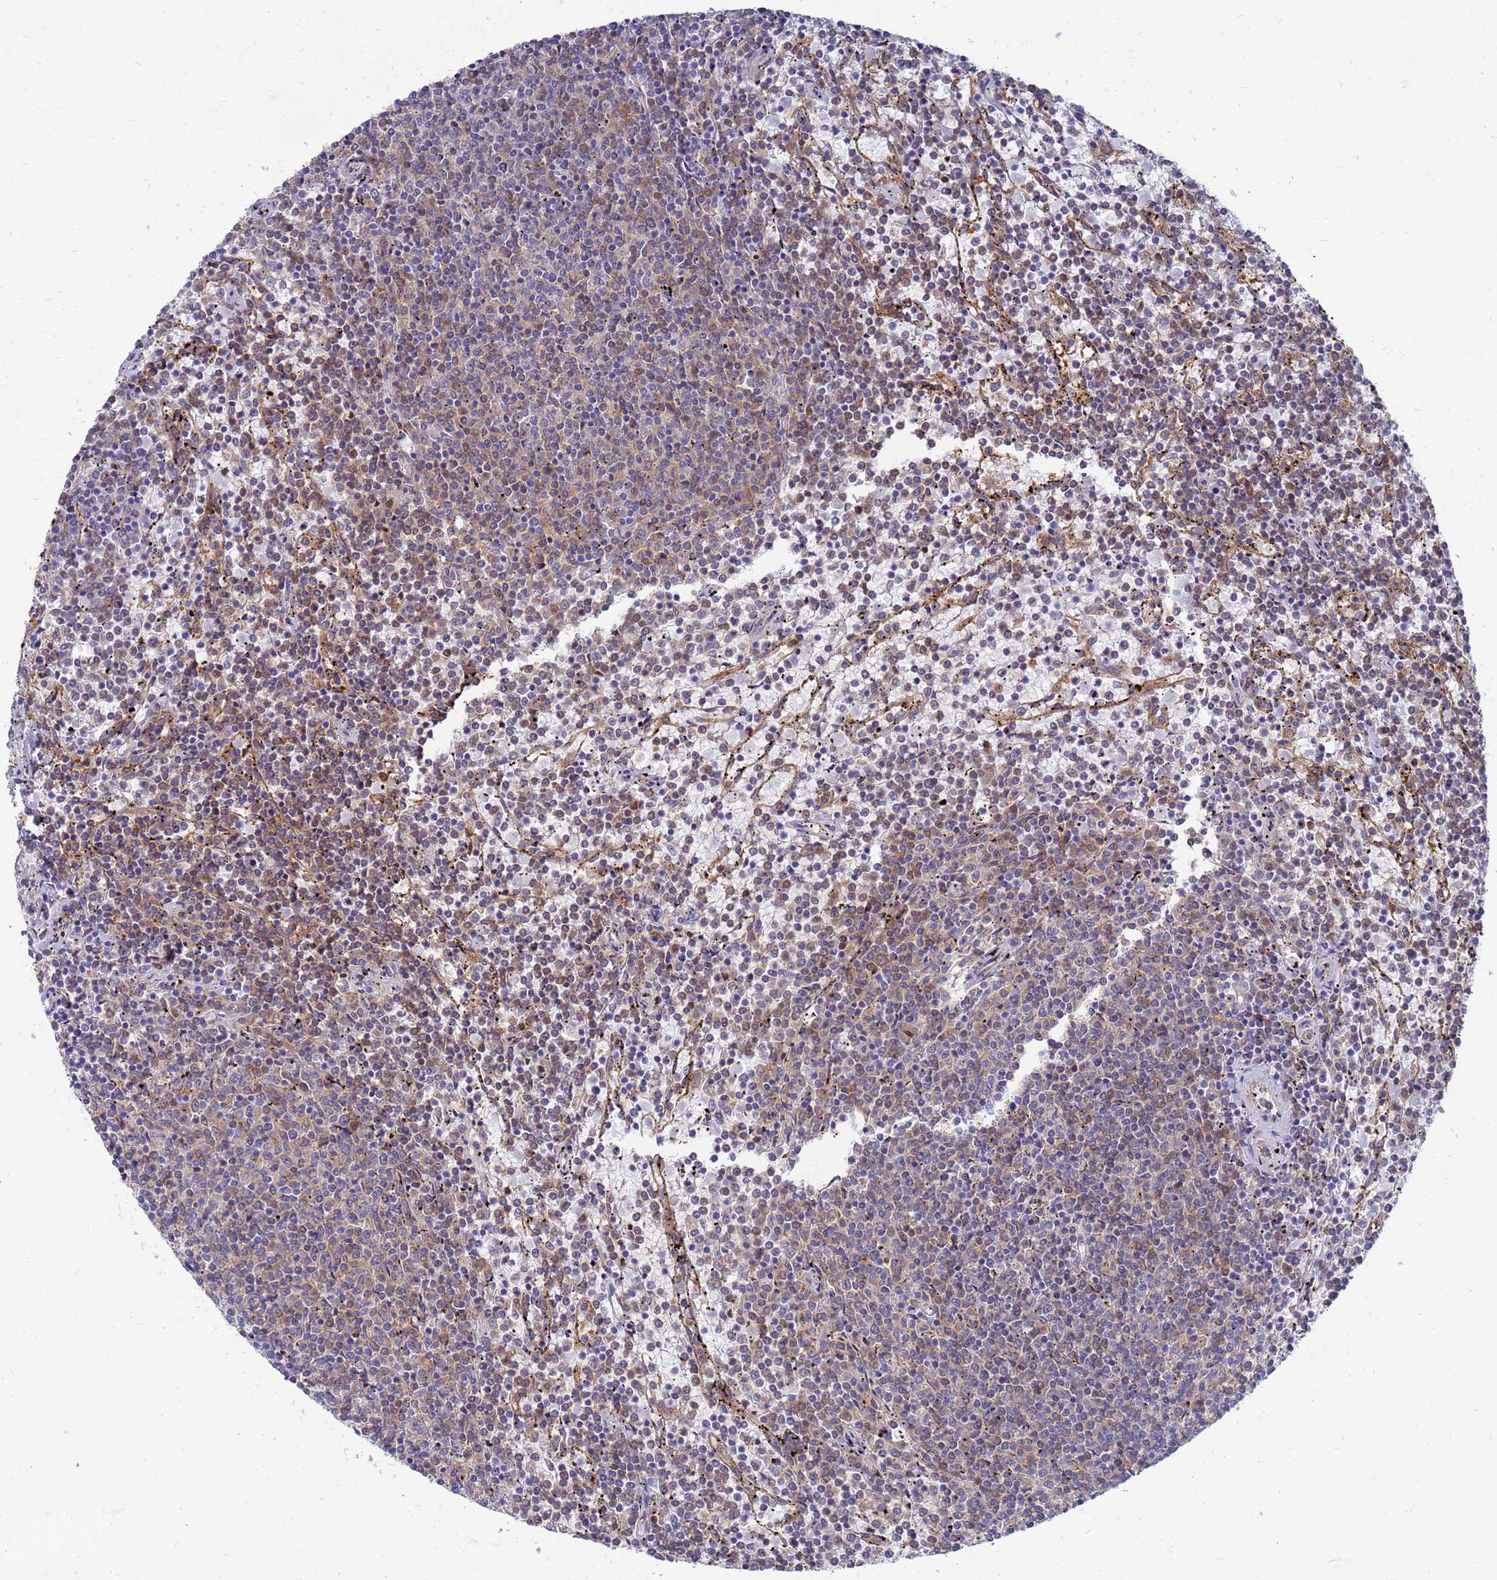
{"staining": {"intensity": "weak", "quantity": "25%-75%", "location": "cytoplasmic/membranous"}, "tissue": "lymphoma", "cell_type": "Tumor cells", "image_type": "cancer", "snomed": [{"axis": "morphology", "description": "Malignant lymphoma, non-Hodgkin's type, Low grade"}, {"axis": "topography", "description": "Spleen"}], "caption": "Lymphoma stained with DAB IHC shows low levels of weak cytoplasmic/membranous expression in about 25%-75% of tumor cells.", "gene": "EEA1", "patient": {"sex": "female", "age": 50}}